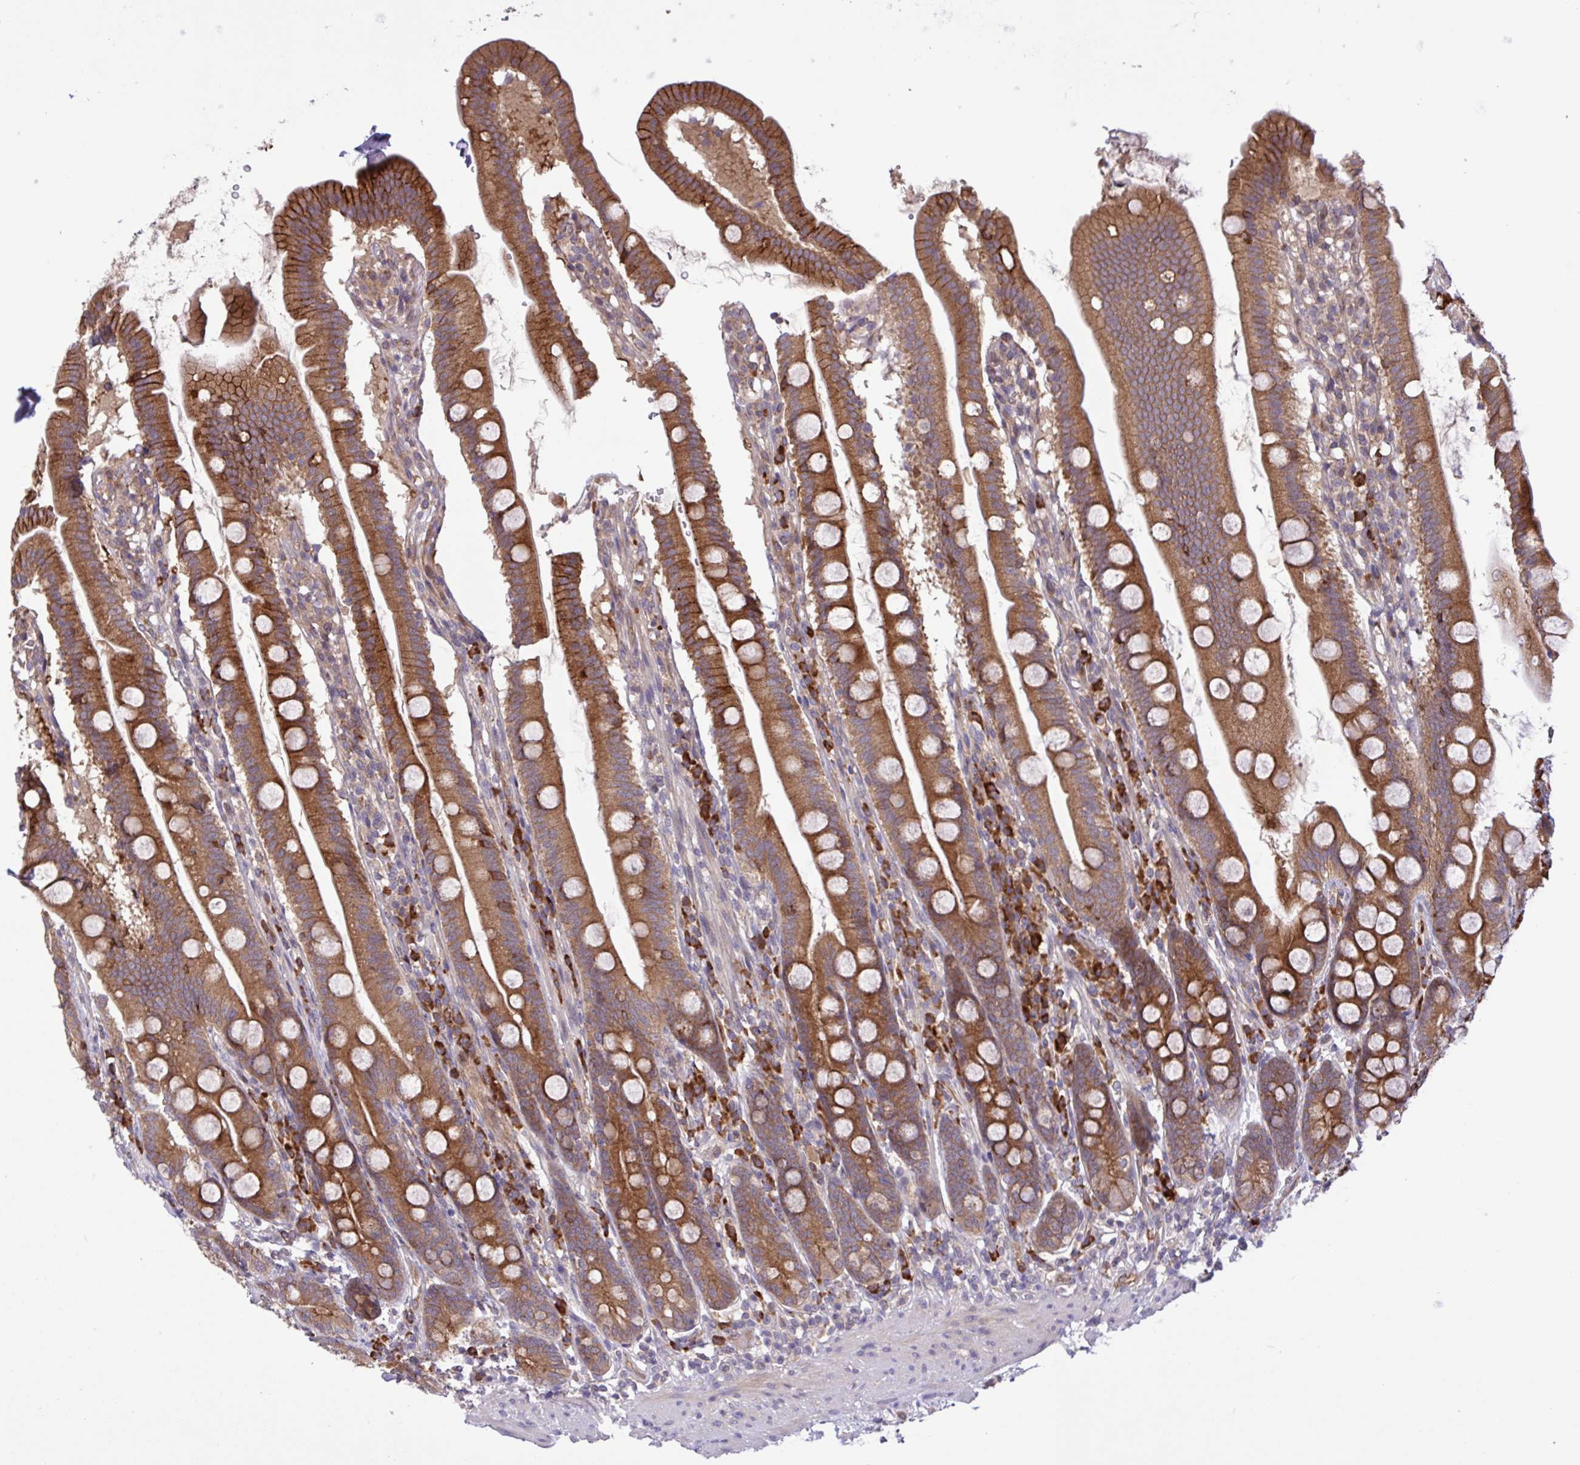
{"staining": {"intensity": "strong", "quantity": ">75%", "location": "cytoplasmic/membranous"}, "tissue": "duodenum", "cell_type": "Glandular cells", "image_type": "normal", "snomed": [{"axis": "morphology", "description": "Normal tissue, NOS"}, {"axis": "topography", "description": "Duodenum"}], "caption": "A high-resolution image shows IHC staining of unremarkable duodenum, which exhibits strong cytoplasmic/membranous positivity in approximately >75% of glandular cells. The staining is performed using DAB (3,3'-diaminobenzidine) brown chromogen to label protein expression. The nuclei are counter-stained blue using hematoxylin.", "gene": "INTS10", "patient": {"sex": "female", "age": 67}}